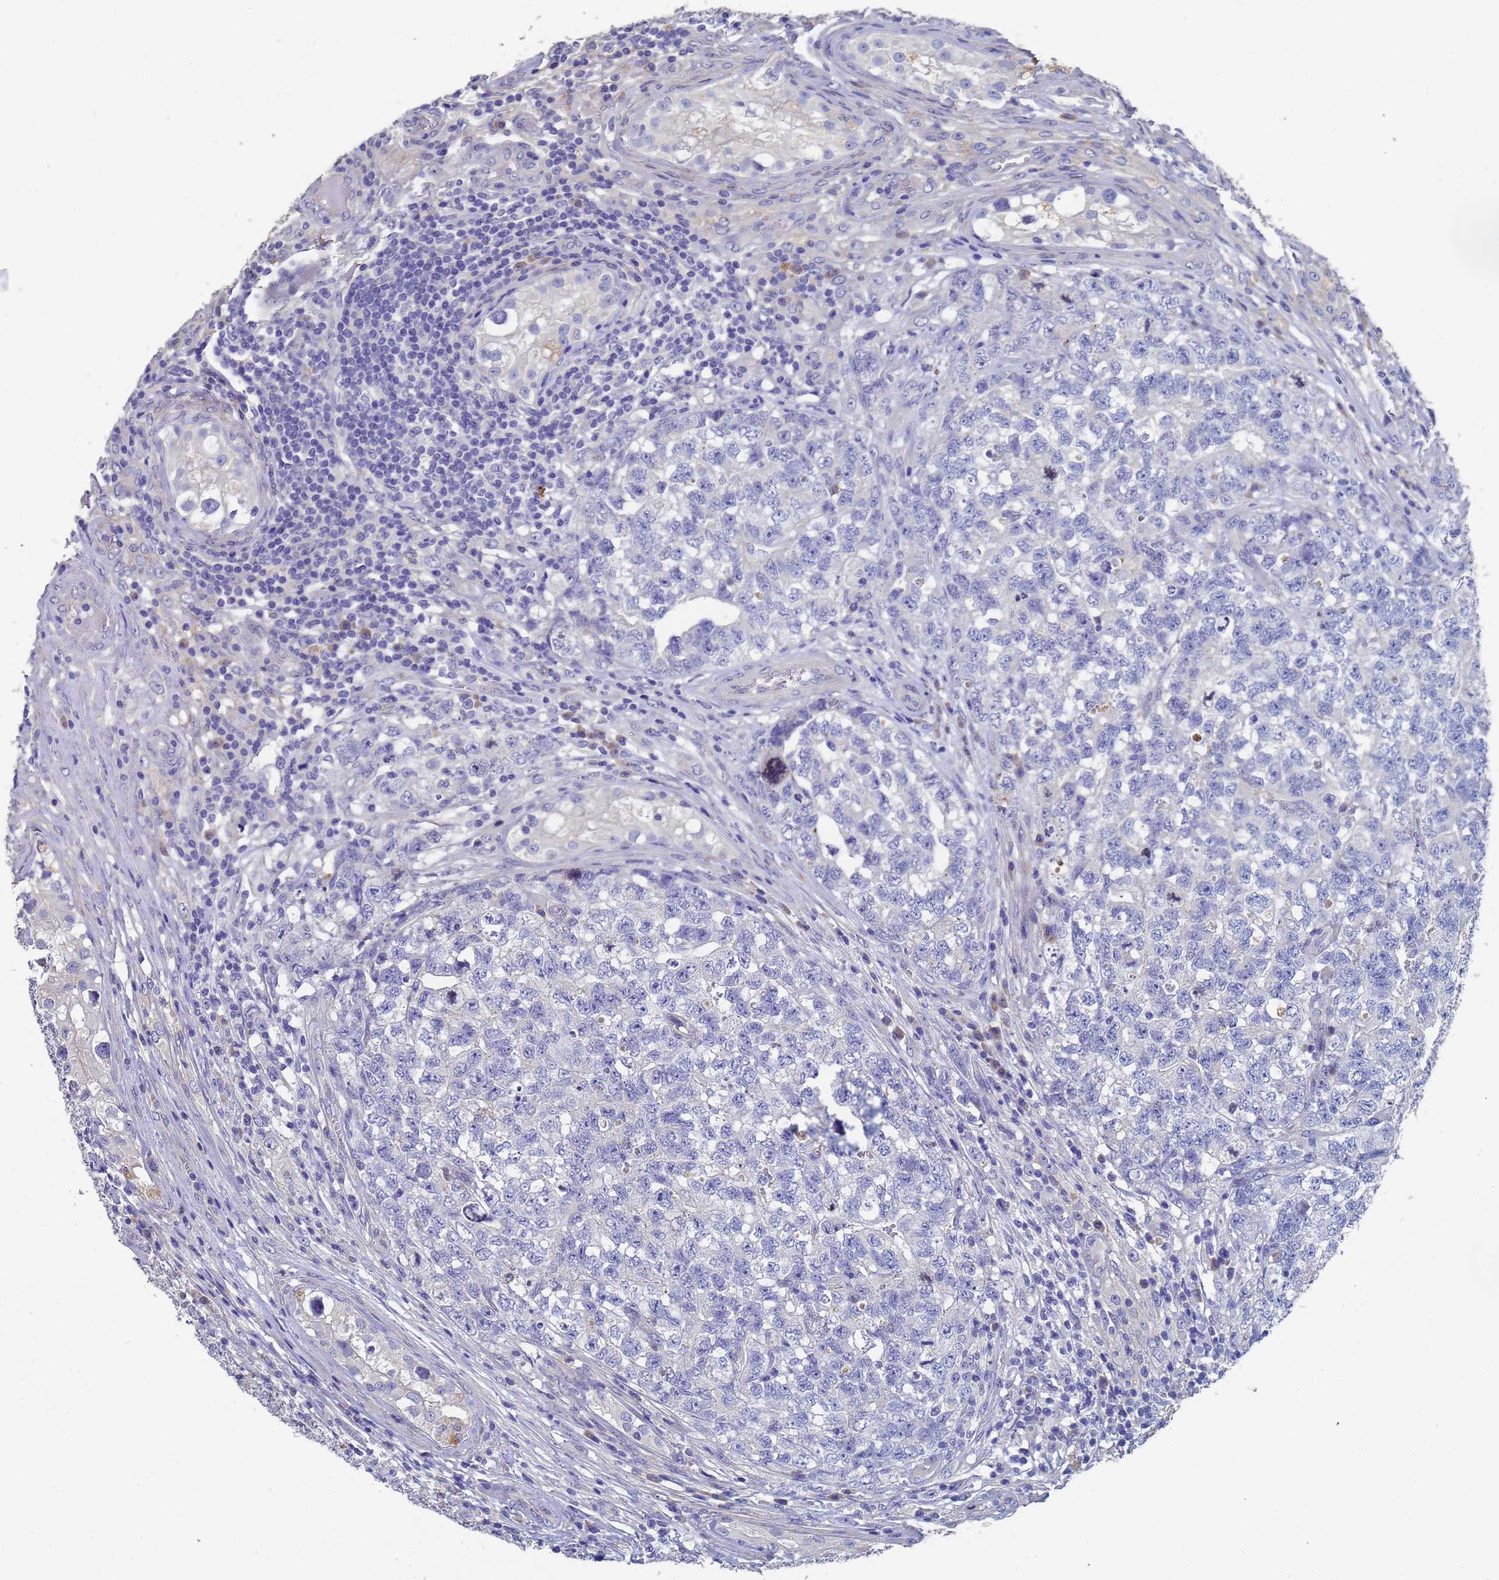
{"staining": {"intensity": "negative", "quantity": "none", "location": "none"}, "tissue": "testis cancer", "cell_type": "Tumor cells", "image_type": "cancer", "snomed": [{"axis": "morphology", "description": "Carcinoma, Embryonal, NOS"}, {"axis": "topography", "description": "Testis"}], "caption": "DAB (3,3'-diaminobenzidine) immunohistochemical staining of human testis cancer reveals no significant expression in tumor cells.", "gene": "LBX2", "patient": {"sex": "male", "age": 31}}